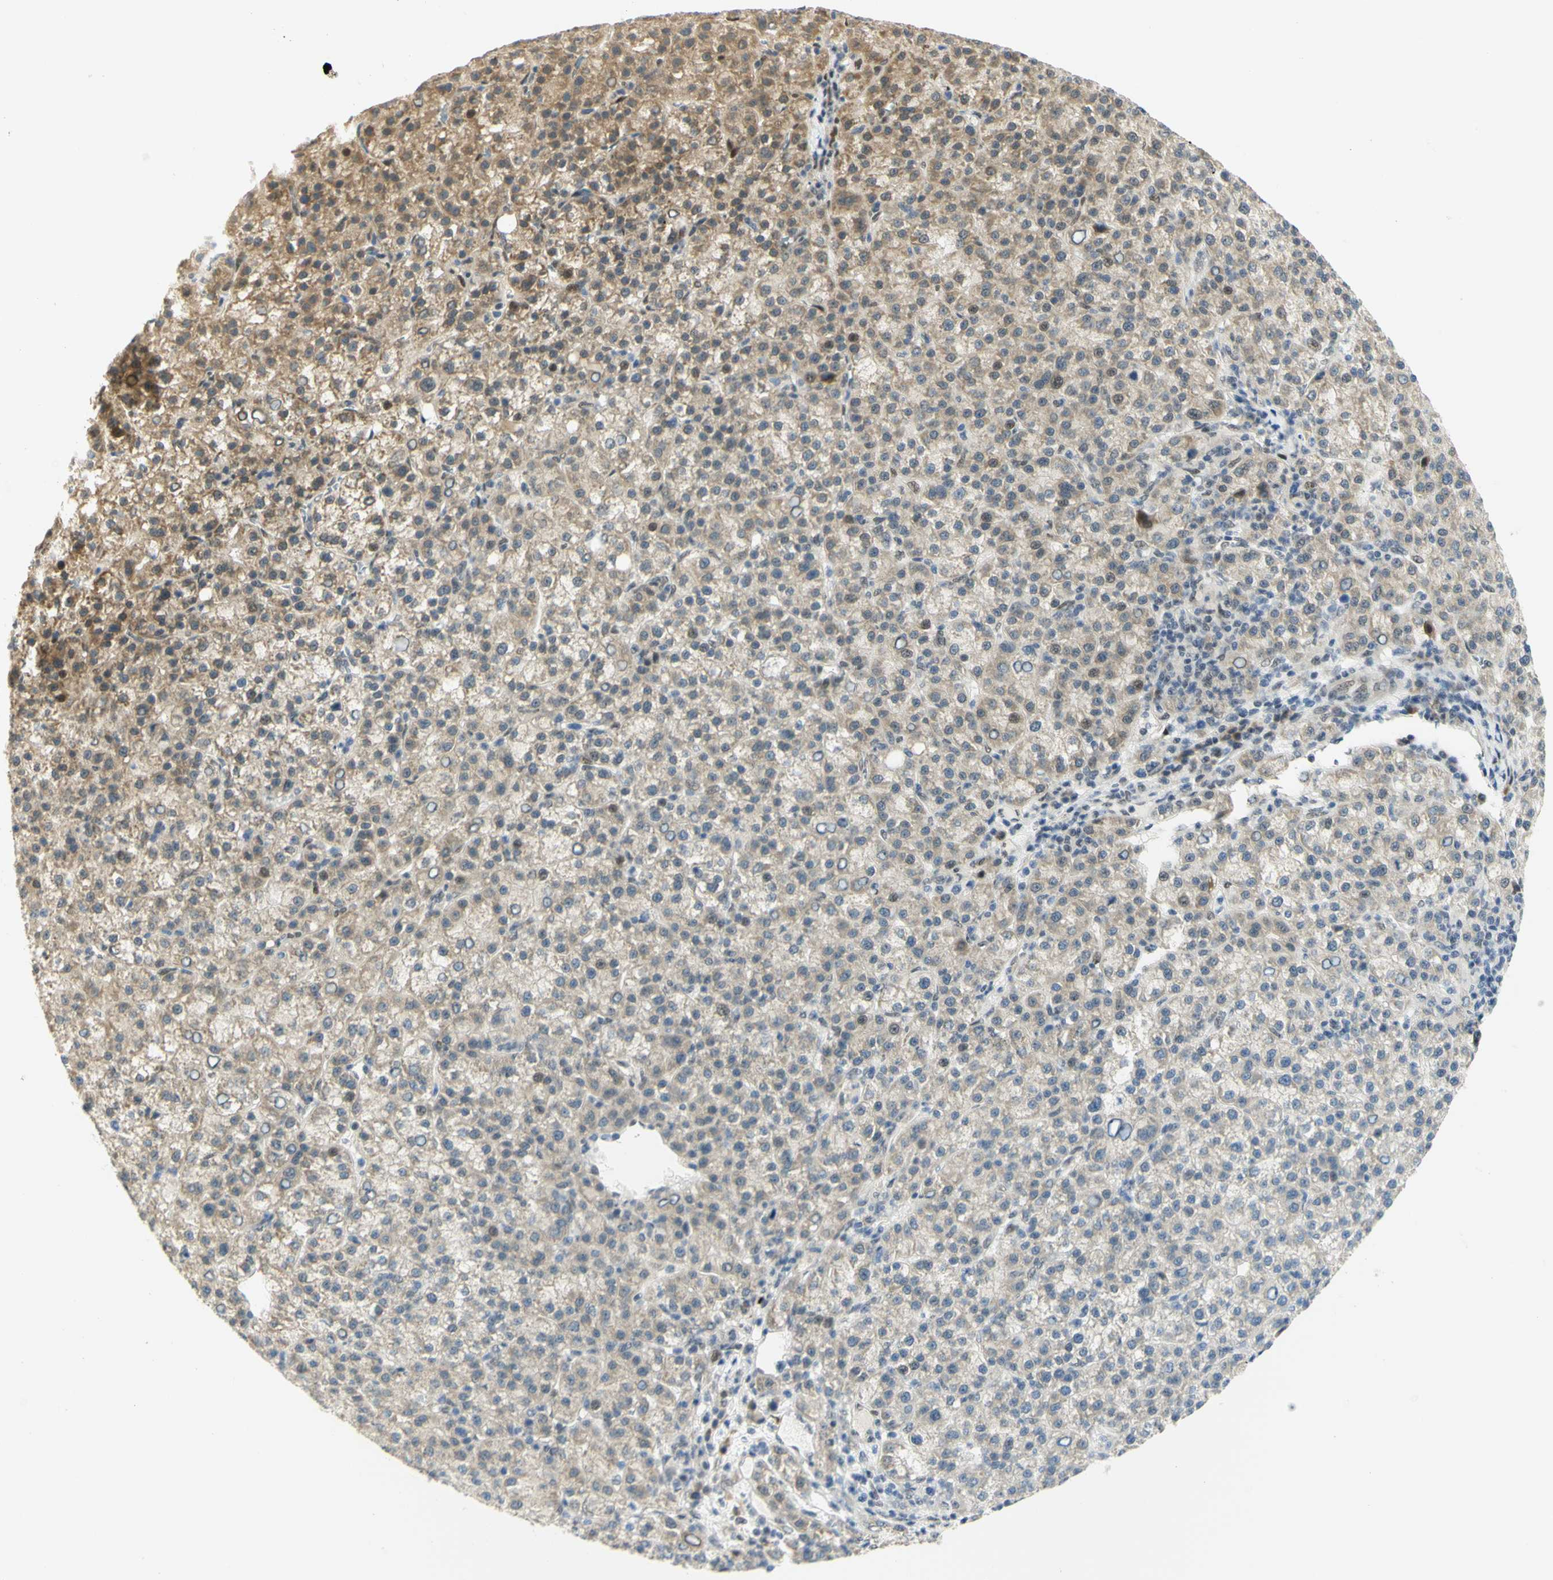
{"staining": {"intensity": "moderate", "quantity": "<25%", "location": "nuclear"}, "tissue": "liver cancer", "cell_type": "Tumor cells", "image_type": "cancer", "snomed": [{"axis": "morphology", "description": "Carcinoma, Hepatocellular, NOS"}, {"axis": "topography", "description": "Liver"}], "caption": "Immunohistochemical staining of human hepatocellular carcinoma (liver) displays low levels of moderate nuclear protein staining in about <25% of tumor cells.", "gene": "DDX1", "patient": {"sex": "female", "age": 58}}